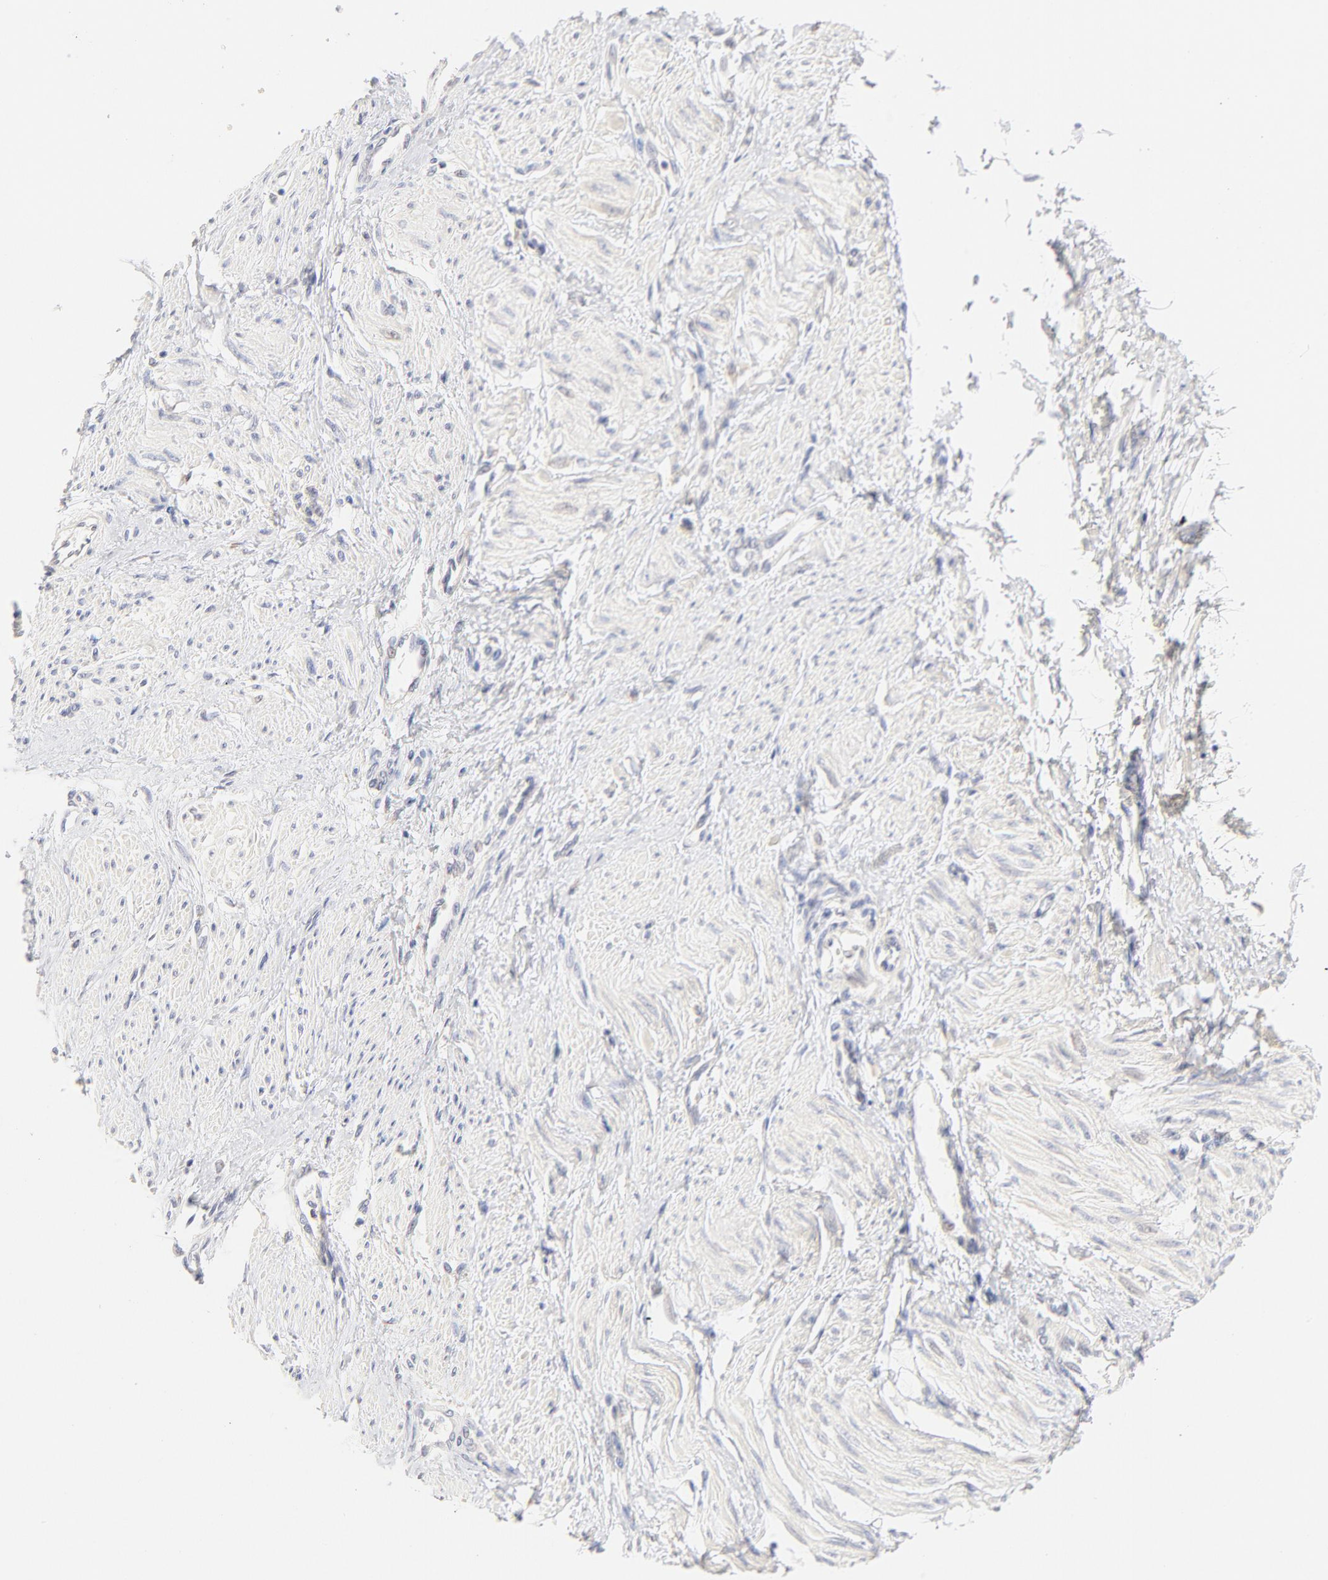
{"staining": {"intensity": "negative", "quantity": "none", "location": "none"}, "tissue": "smooth muscle", "cell_type": "Smooth muscle cells", "image_type": "normal", "snomed": [{"axis": "morphology", "description": "Normal tissue, NOS"}, {"axis": "topography", "description": "Smooth muscle"}, {"axis": "topography", "description": "Uterus"}], "caption": "The photomicrograph displays no significant positivity in smooth muscle cells of smooth muscle. (DAB (3,3'-diaminobenzidine) IHC, high magnification).", "gene": "RPS6KA1", "patient": {"sex": "female", "age": 39}}